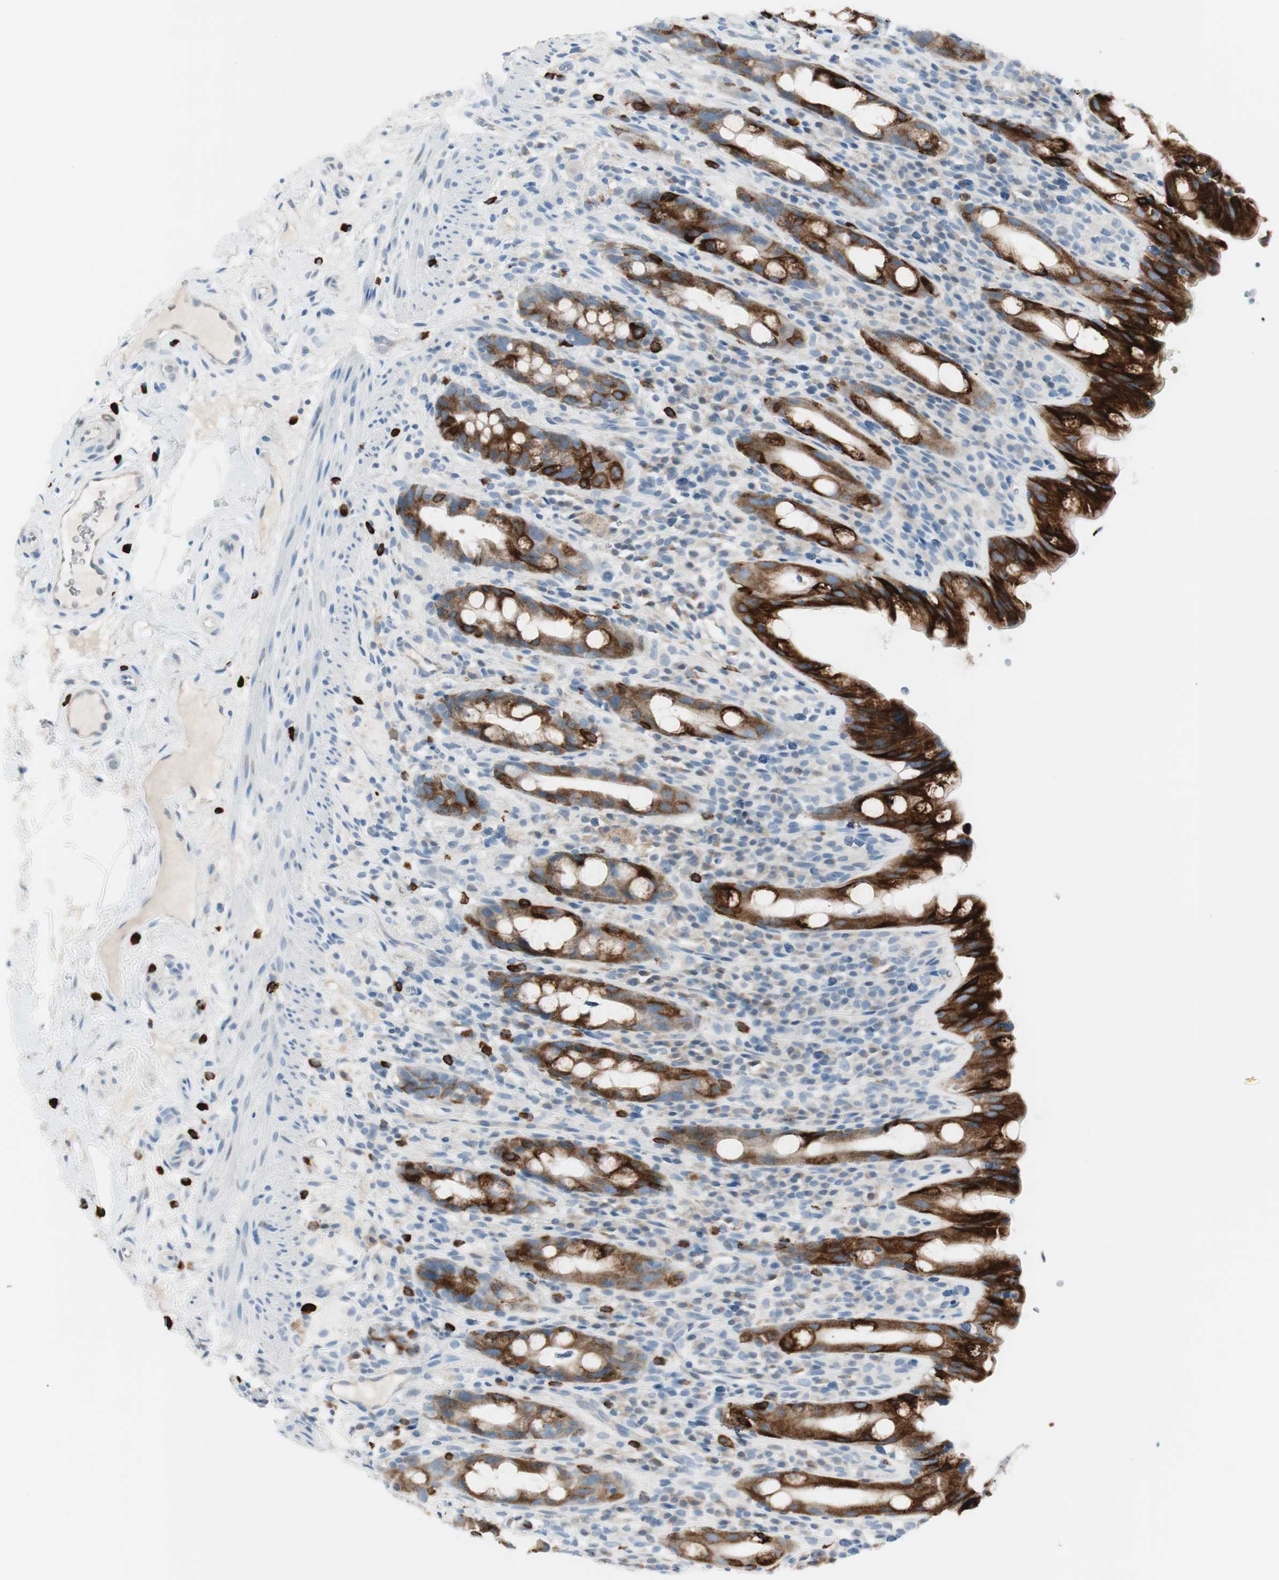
{"staining": {"intensity": "strong", "quantity": ">75%", "location": "cytoplasmic/membranous"}, "tissue": "rectum", "cell_type": "Glandular cells", "image_type": "normal", "snomed": [{"axis": "morphology", "description": "Normal tissue, NOS"}, {"axis": "topography", "description": "Rectum"}], "caption": "Normal rectum reveals strong cytoplasmic/membranous staining in about >75% of glandular cells Using DAB (brown) and hematoxylin (blue) stains, captured at high magnification using brightfield microscopy..", "gene": "DLG4", "patient": {"sex": "male", "age": 44}}